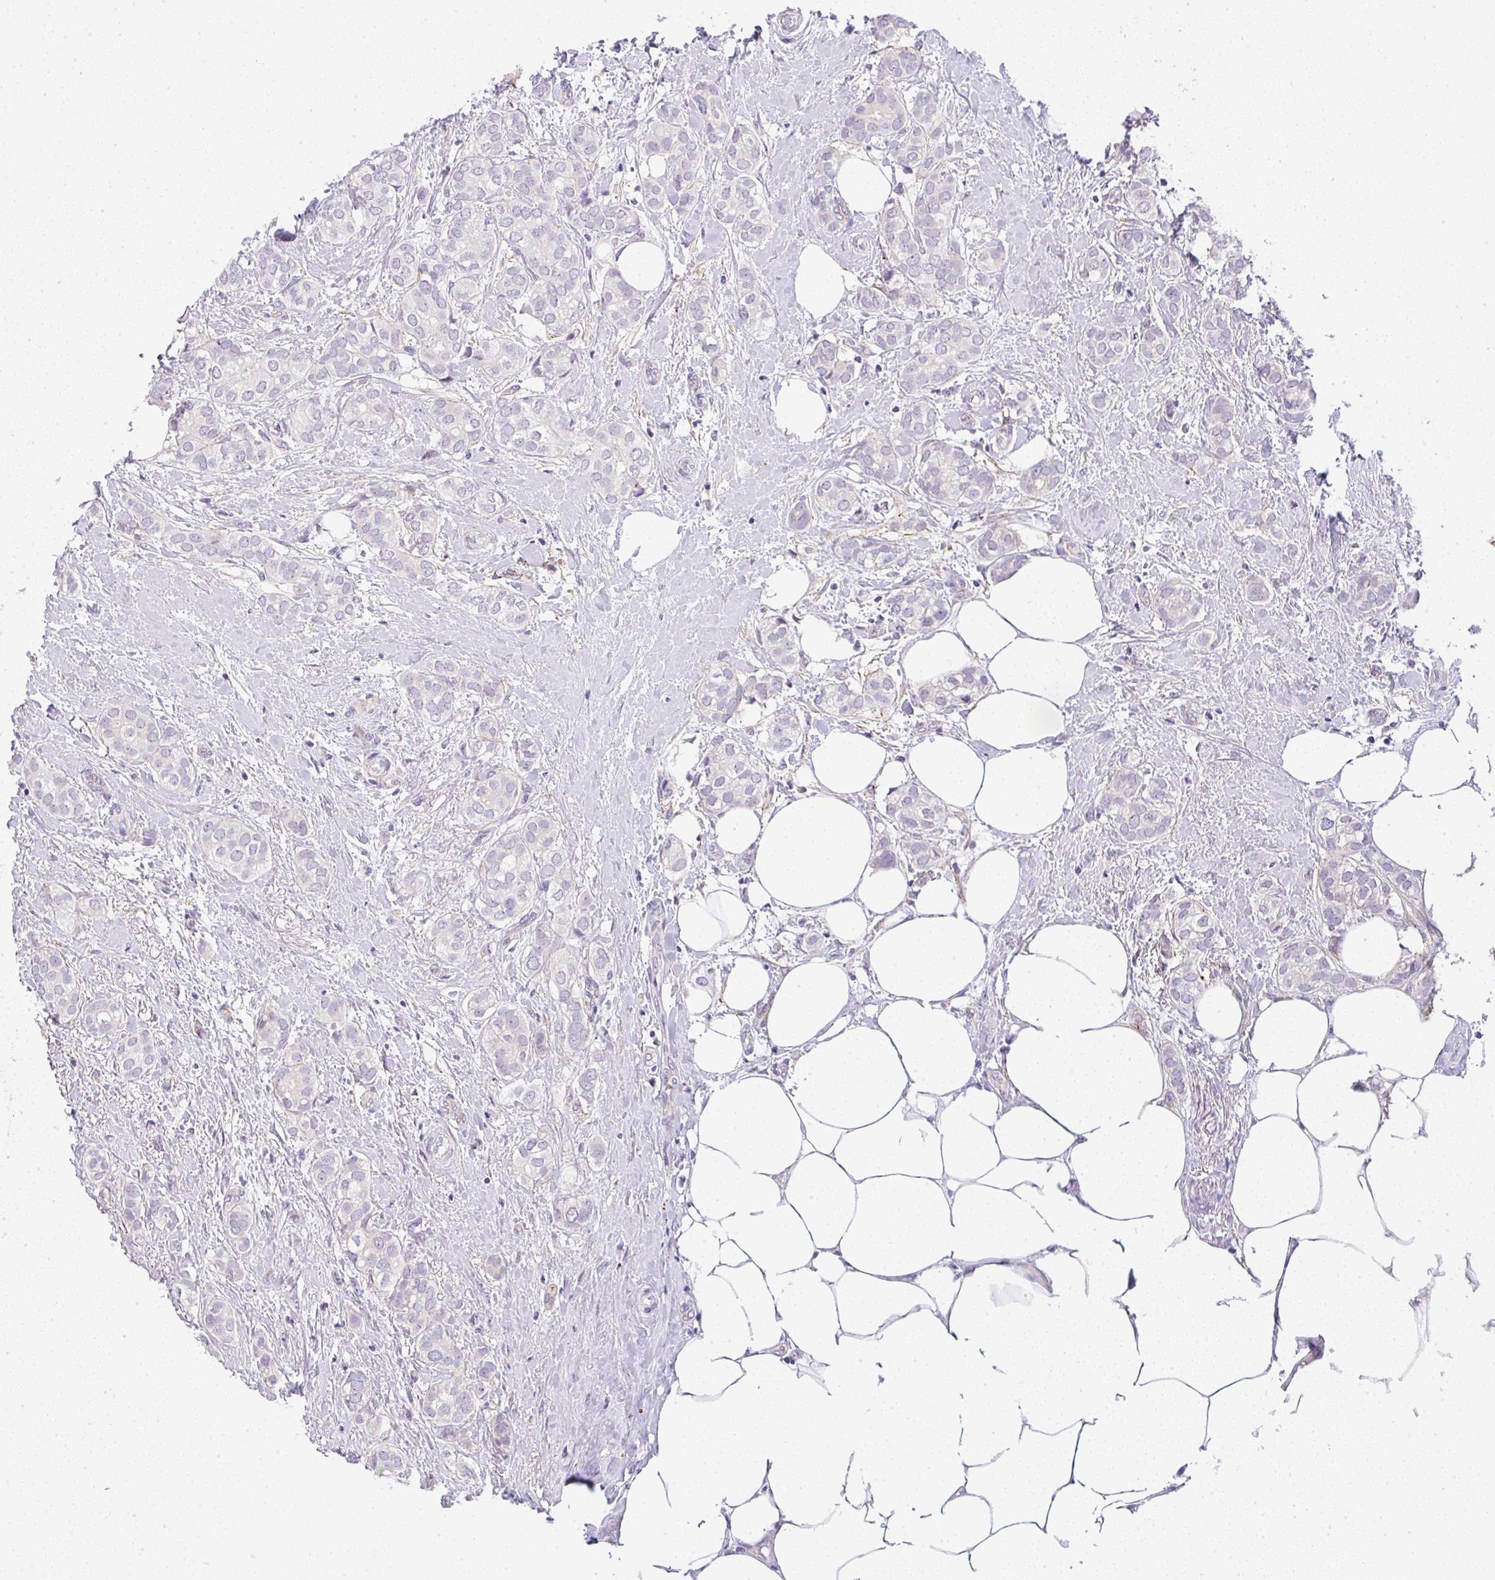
{"staining": {"intensity": "negative", "quantity": "none", "location": "none"}, "tissue": "breast cancer", "cell_type": "Tumor cells", "image_type": "cancer", "snomed": [{"axis": "morphology", "description": "Duct carcinoma"}, {"axis": "topography", "description": "Breast"}], "caption": "Invasive ductal carcinoma (breast) stained for a protein using immunohistochemistry (IHC) displays no staining tumor cells.", "gene": "LPAR4", "patient": {"sex": "female", "age": 73}}